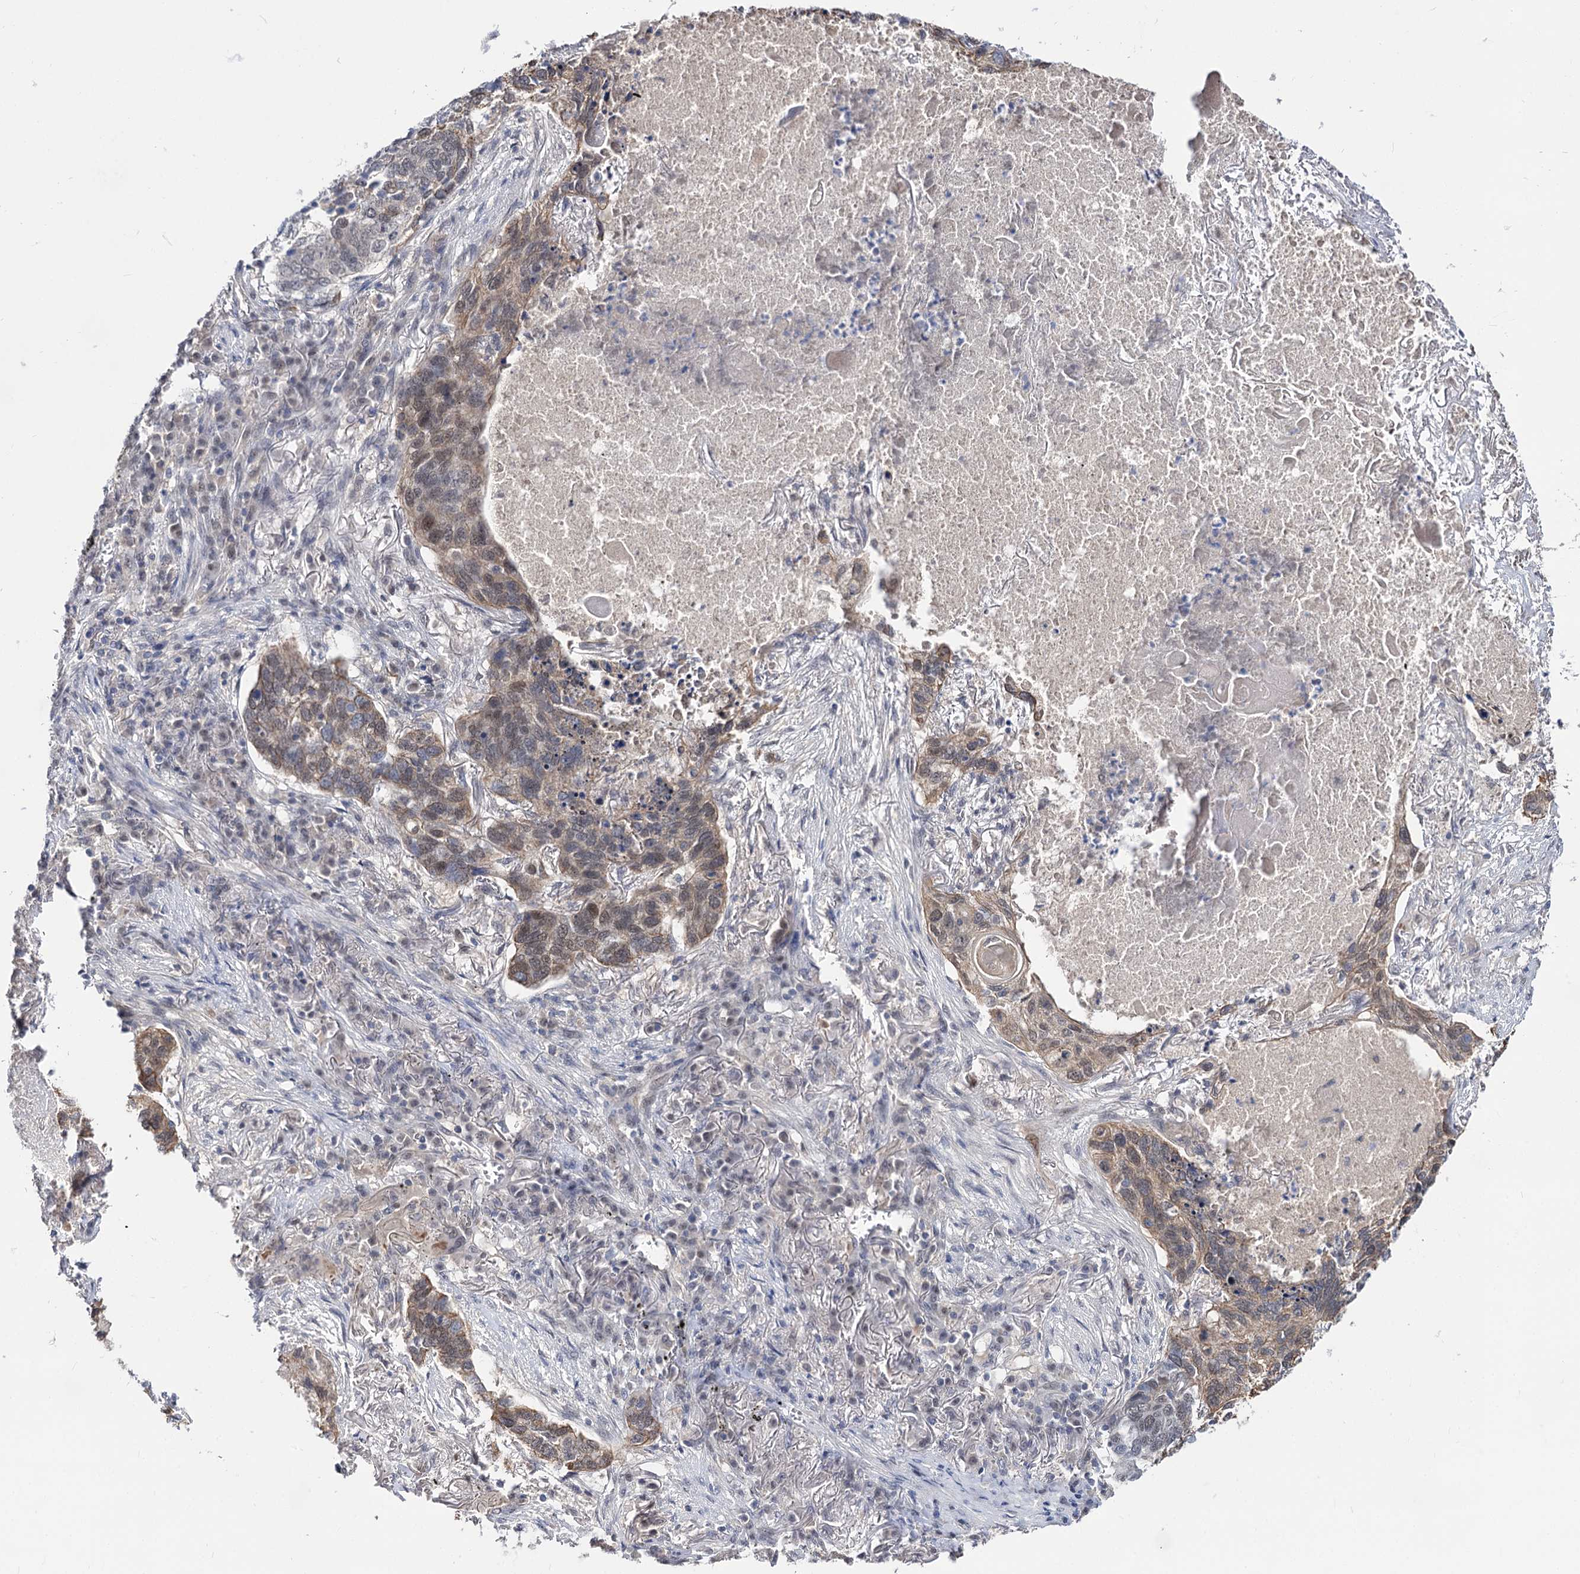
{"staining": {"intensity": "weak", "quantity": "25%-75%", "location": "cytoplasmic/membranous,nuclear"}, "tissue": "lung cancer", "cell_type": "Tumor cells", "image_type": "cancer", "snomed": [{"axis": "morphology", "description": "Squamous cell carcinoma, NOS"}, {"axis": "topography", "description": "Lung"}], "caption": "There is low levels of weak cytoplasmic/membranous and nuclear expression in tumor cells of lung squamous cell carcinoma, as demonstrated by immunohistochemical staining (brown color).", "gene": "NEK10", "patient": {"sex": "female", "age": 63}}